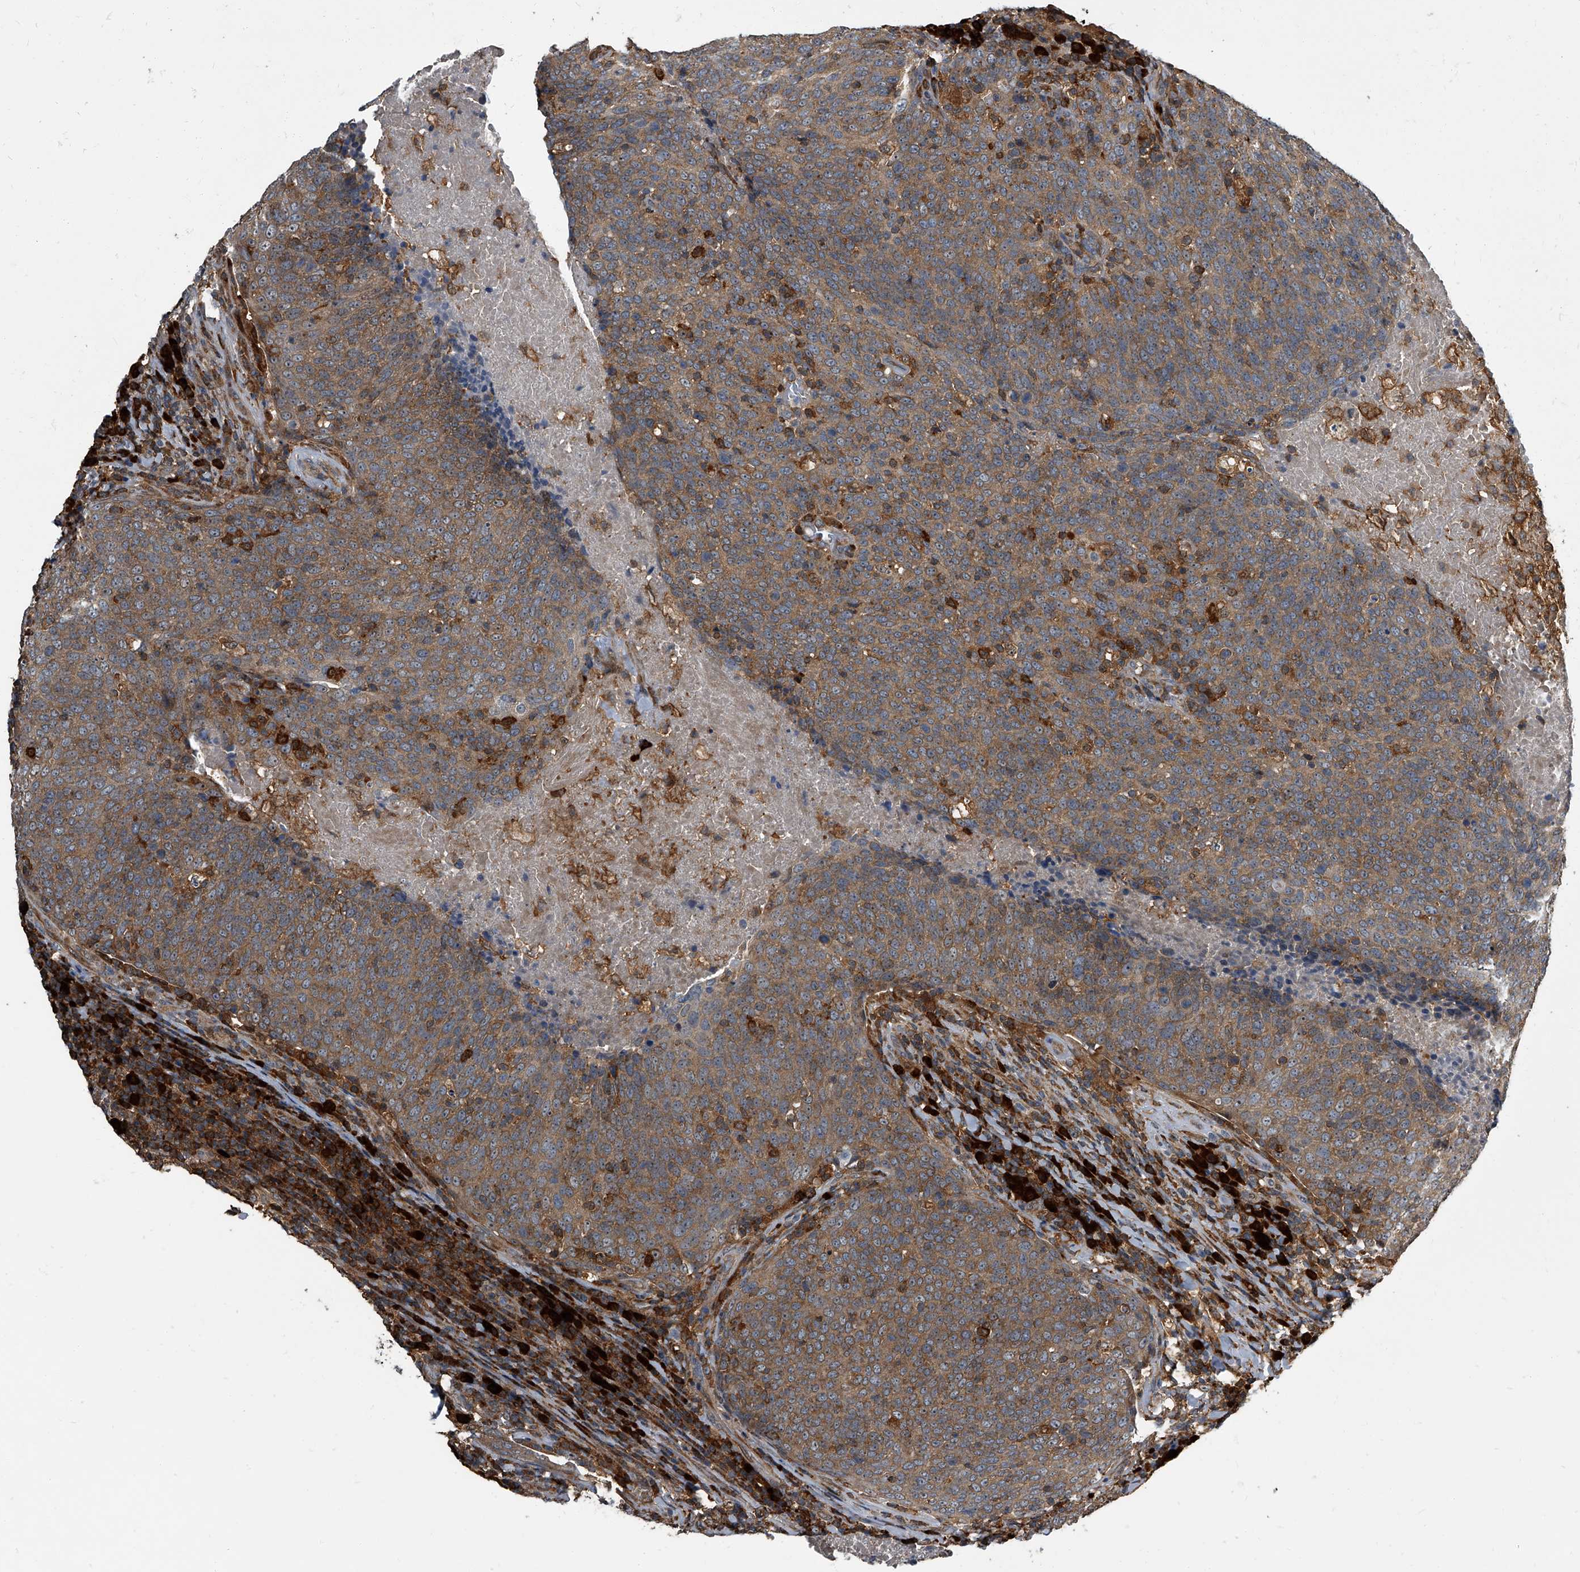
{"staining": {"intensity": "moderate", "quantity": ">75%", "location": "cytoplasmic/membranous"}, "tissue": "head and neck cancer", "cell_type": "Tumor cells", "image_type": "cancer", "snomed": [{"axis": "morphology", "description": "Squamous cell carcinoma, NOS"}, {"axis": "morphology", "description": "Squamous cell carcinoma, metastatic, NOS"}, {"axis": "topography", "description": "Lymph node"}, {"axis": "topography", "description": "Head-Neck"}], "caption": "Brown immunohistochemical staining in human head and neck cancer (metastatic squamous cell carcinoma) exhibits moderate cytoplasmic/membranous staining in approximately >75% of tumor cells. (DAB IHC, brown staining for protein, blue staining for nuclei).", "gene": "CDV3", "patient": {"sex": "male", "age": 62}}